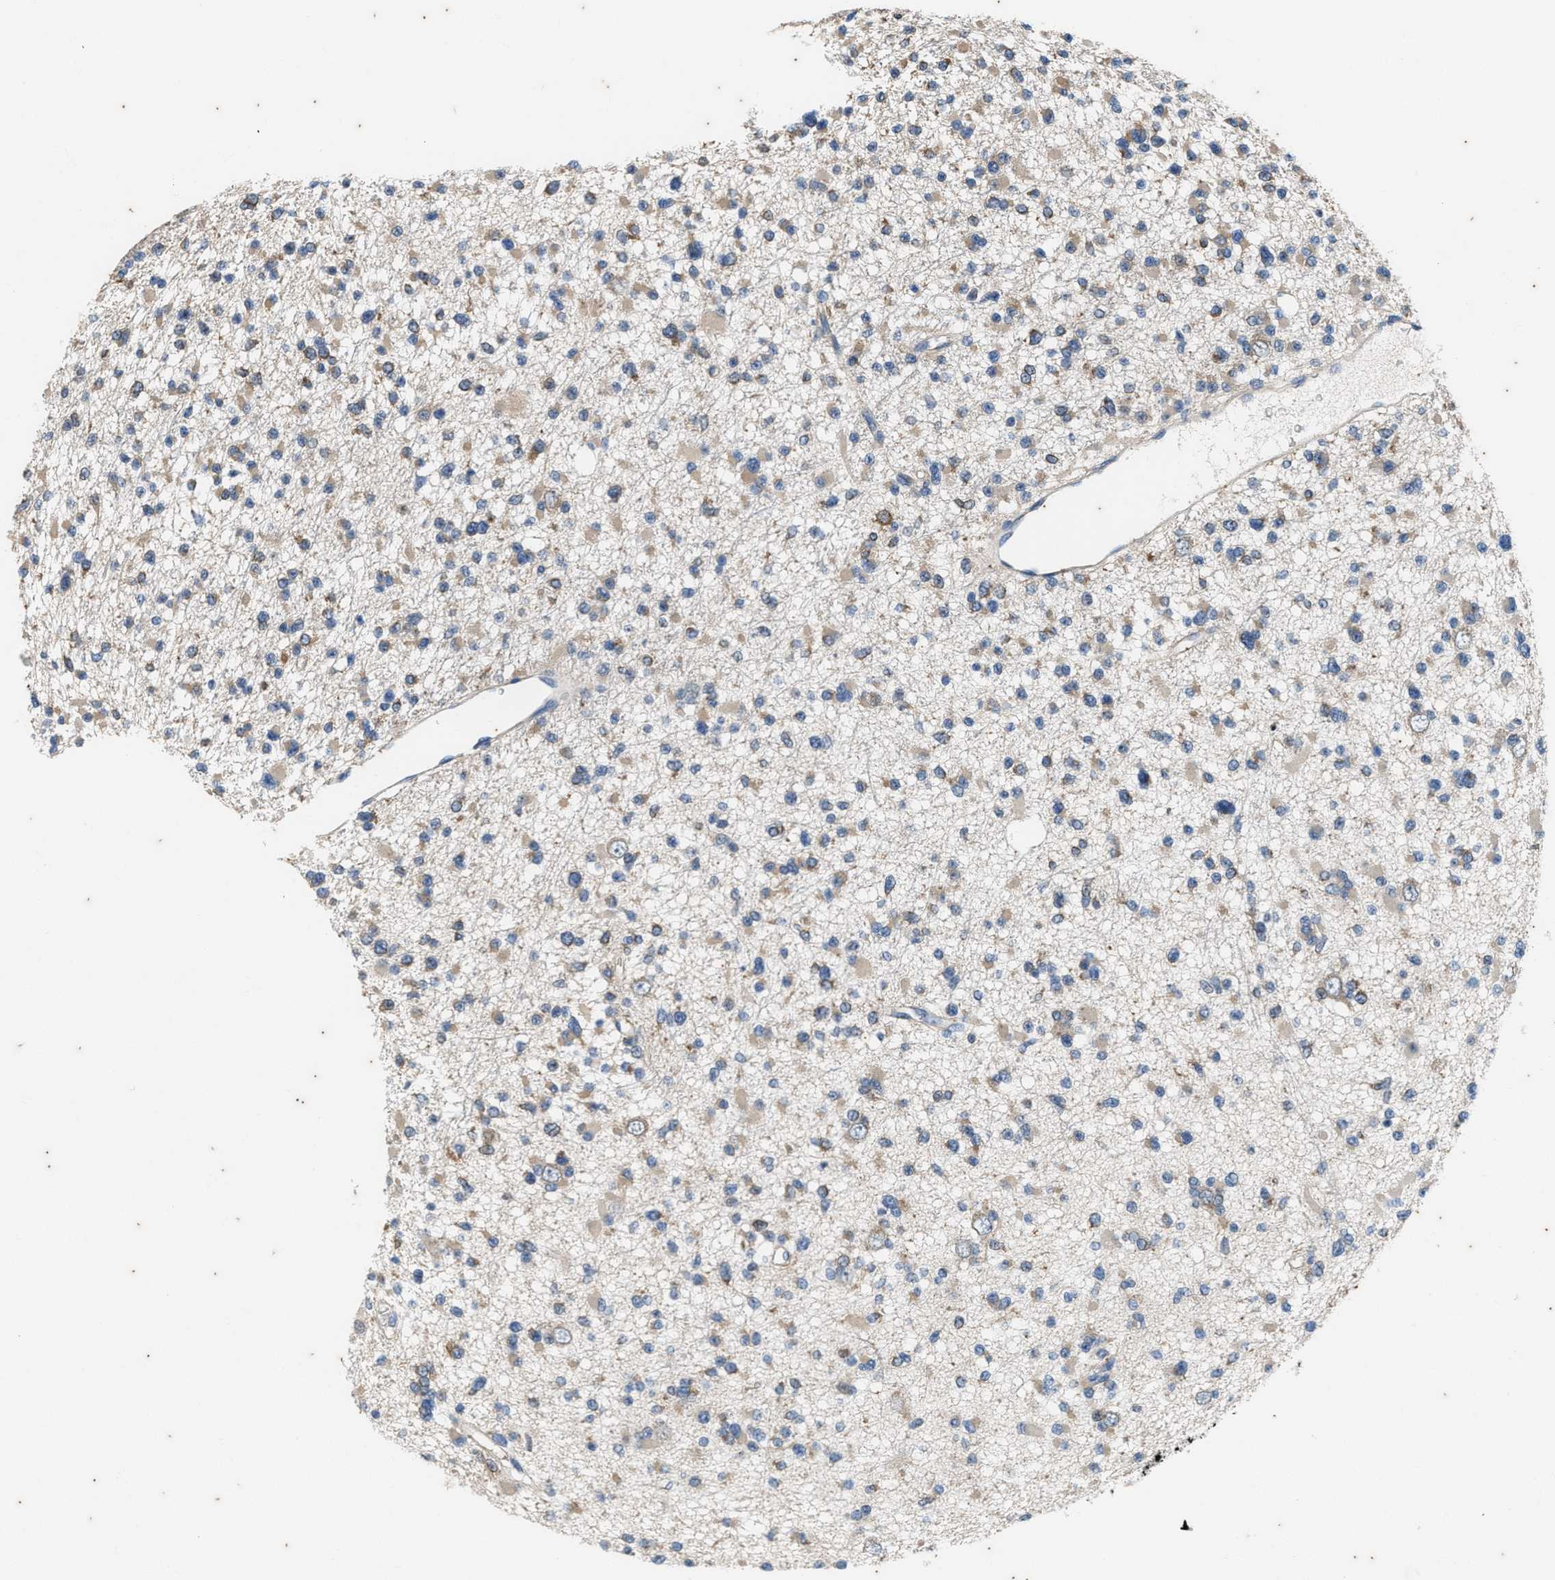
{"staining": {"intensity": "weak", "quantity": "25%-75%", "location": "cytoplasmic/membranous"}, "tissue": "glioma", "cell_type": "Tumor cells", "image_type": "cancer", "snomed": [{"axis": "morphology", "description": "Glioma, malignant, Low grade"}, {"axis": "topography", "description": "Brain"}], "caption": "A high-resolution micrograph shows IHC staining of glioma, which shows weak cytoplasmic/membranous positivity in approximately 25%-75% of tumor cells. (DAB (3,3'-diaminobenzidine) IHC, brown staining for protein, blue staining for nuclei).", "gene": "COX19", "patient": {"sex": "female", "age": 22}}